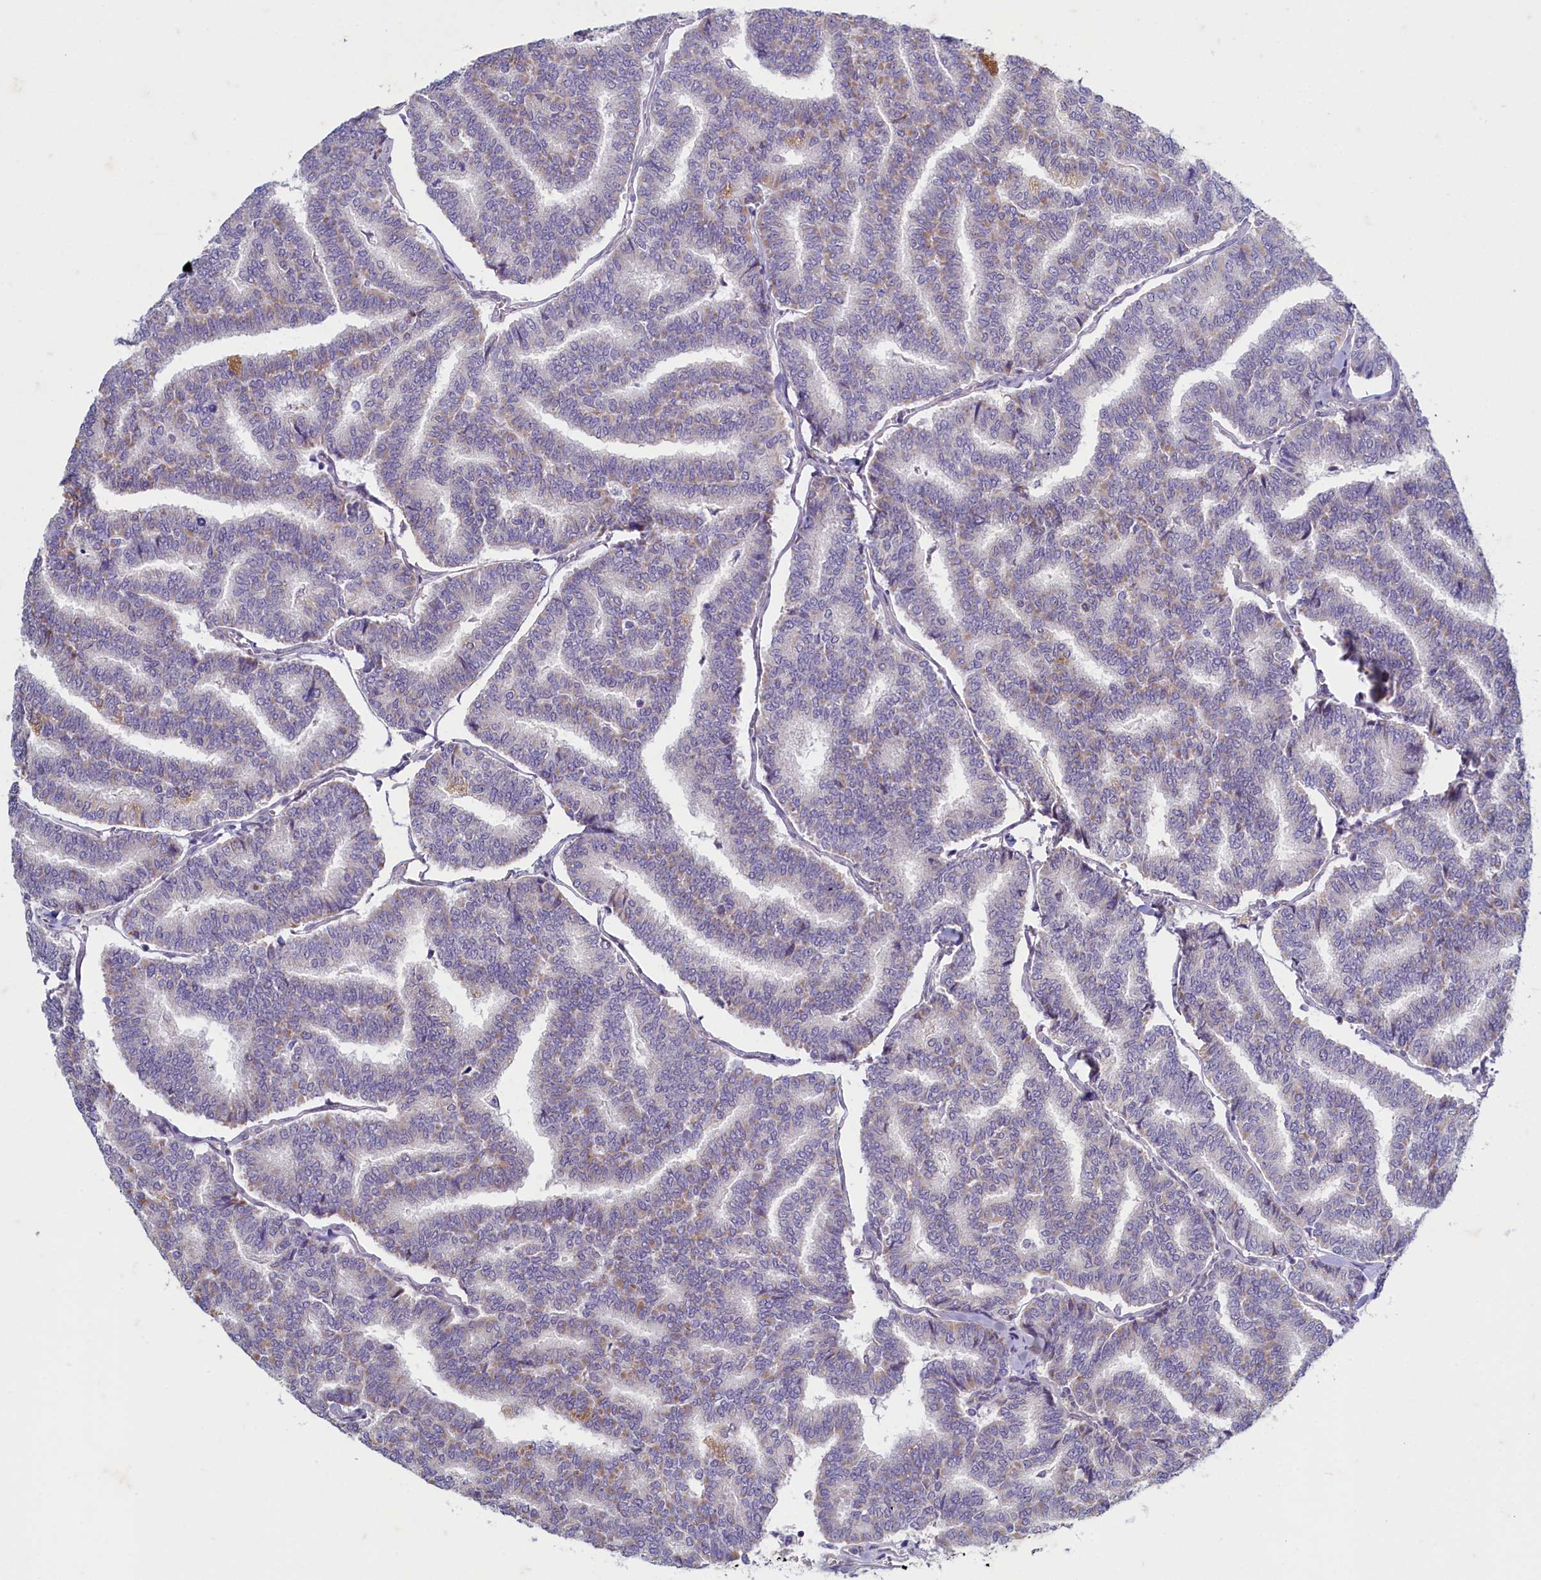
{"staining": {"intensity": "weak", "quantity": "25%-75%", "location": "cytoplasmic/membranous"}, "tissue": "thyroid cancer", "cell_type": "Tumor cells", "image_type": "cancer", "snomed": [{"axis": "morphology", "description": "Papillary adenocarcinoma, NOS"}, {"axis": "topography", "description": "Thyroid gland"}], "caption": "Immunohistochemistry (IHC) of thyroid papillary adenocarcinoma exhibits low levels of weak cytoplasmic/membranous expression in approximately 25%-75% of tumor cells. The staining was performed using DAB (3,3'-diaminobenzidine), with brown indicating positive protein expression. Nuclei are stained blue with hematoxylin.", "gene": "MAP1LC3A", "patient": {"sex": "female", "age": 35}}